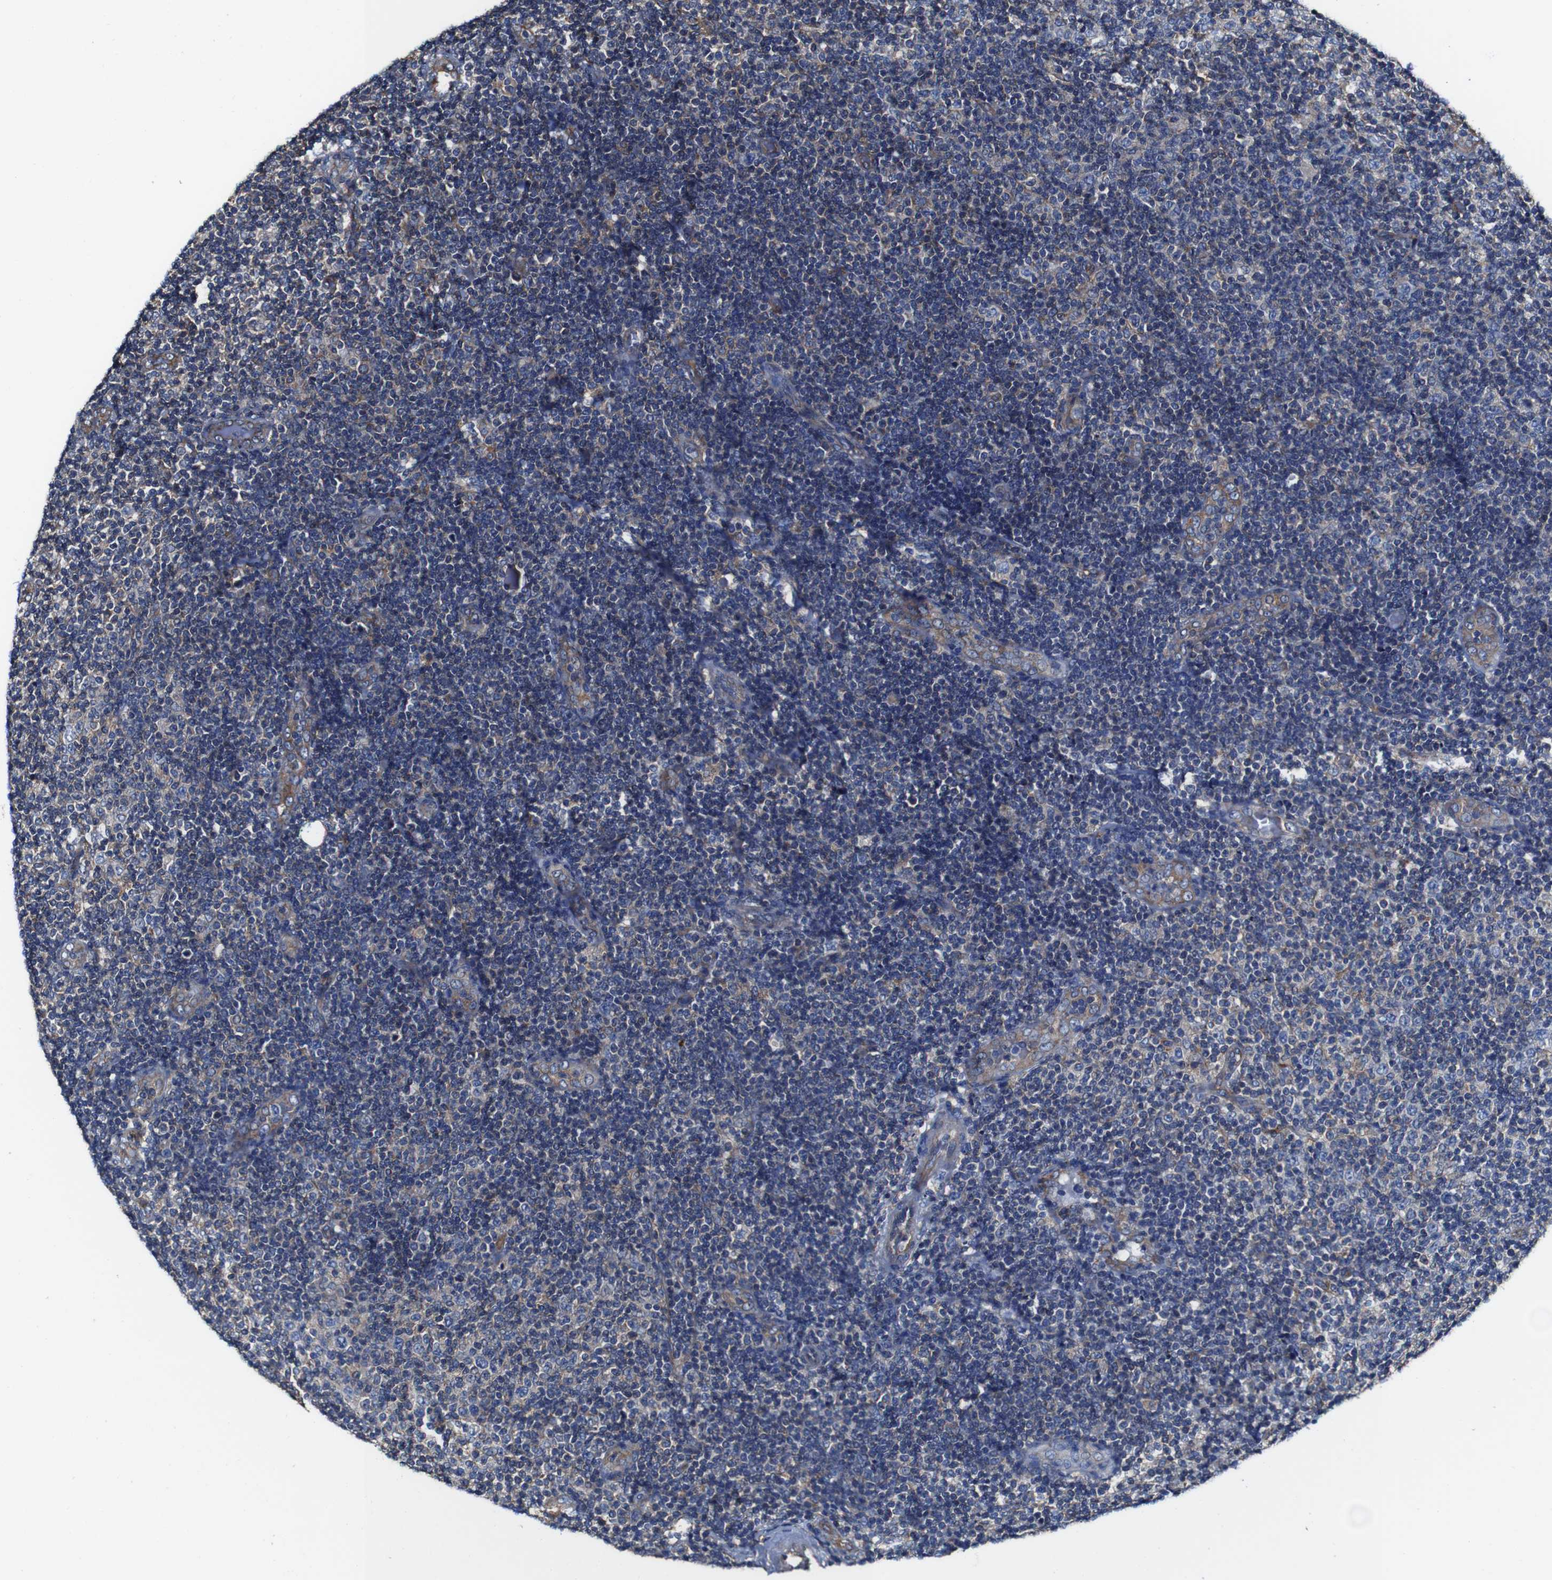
{"staining": {"intensity": "moderate", "quantity": "25%-75%", "location": "cytoplasmic/membranous"}, "tissue": "lymphoma", "cell_type": "Tumor cells", "image_type": "cancer", "snomed": [{"axis": "morphology", "description": "Malignant lymphoma, non-Hodgkin's type, Low grade"}, {"axis": "topography", "description": "Lymph node"}], "caption": "This is a histology image of immunohistochemistry (IHC) staining of malignant lymphoma, non-Hodgkin's type (low-grade), which shows moderate expression in the cytoplasmic/membranous of tumor cells.", "gene": "CSF1R", "patient": {"sex": "male", "age": 83}}